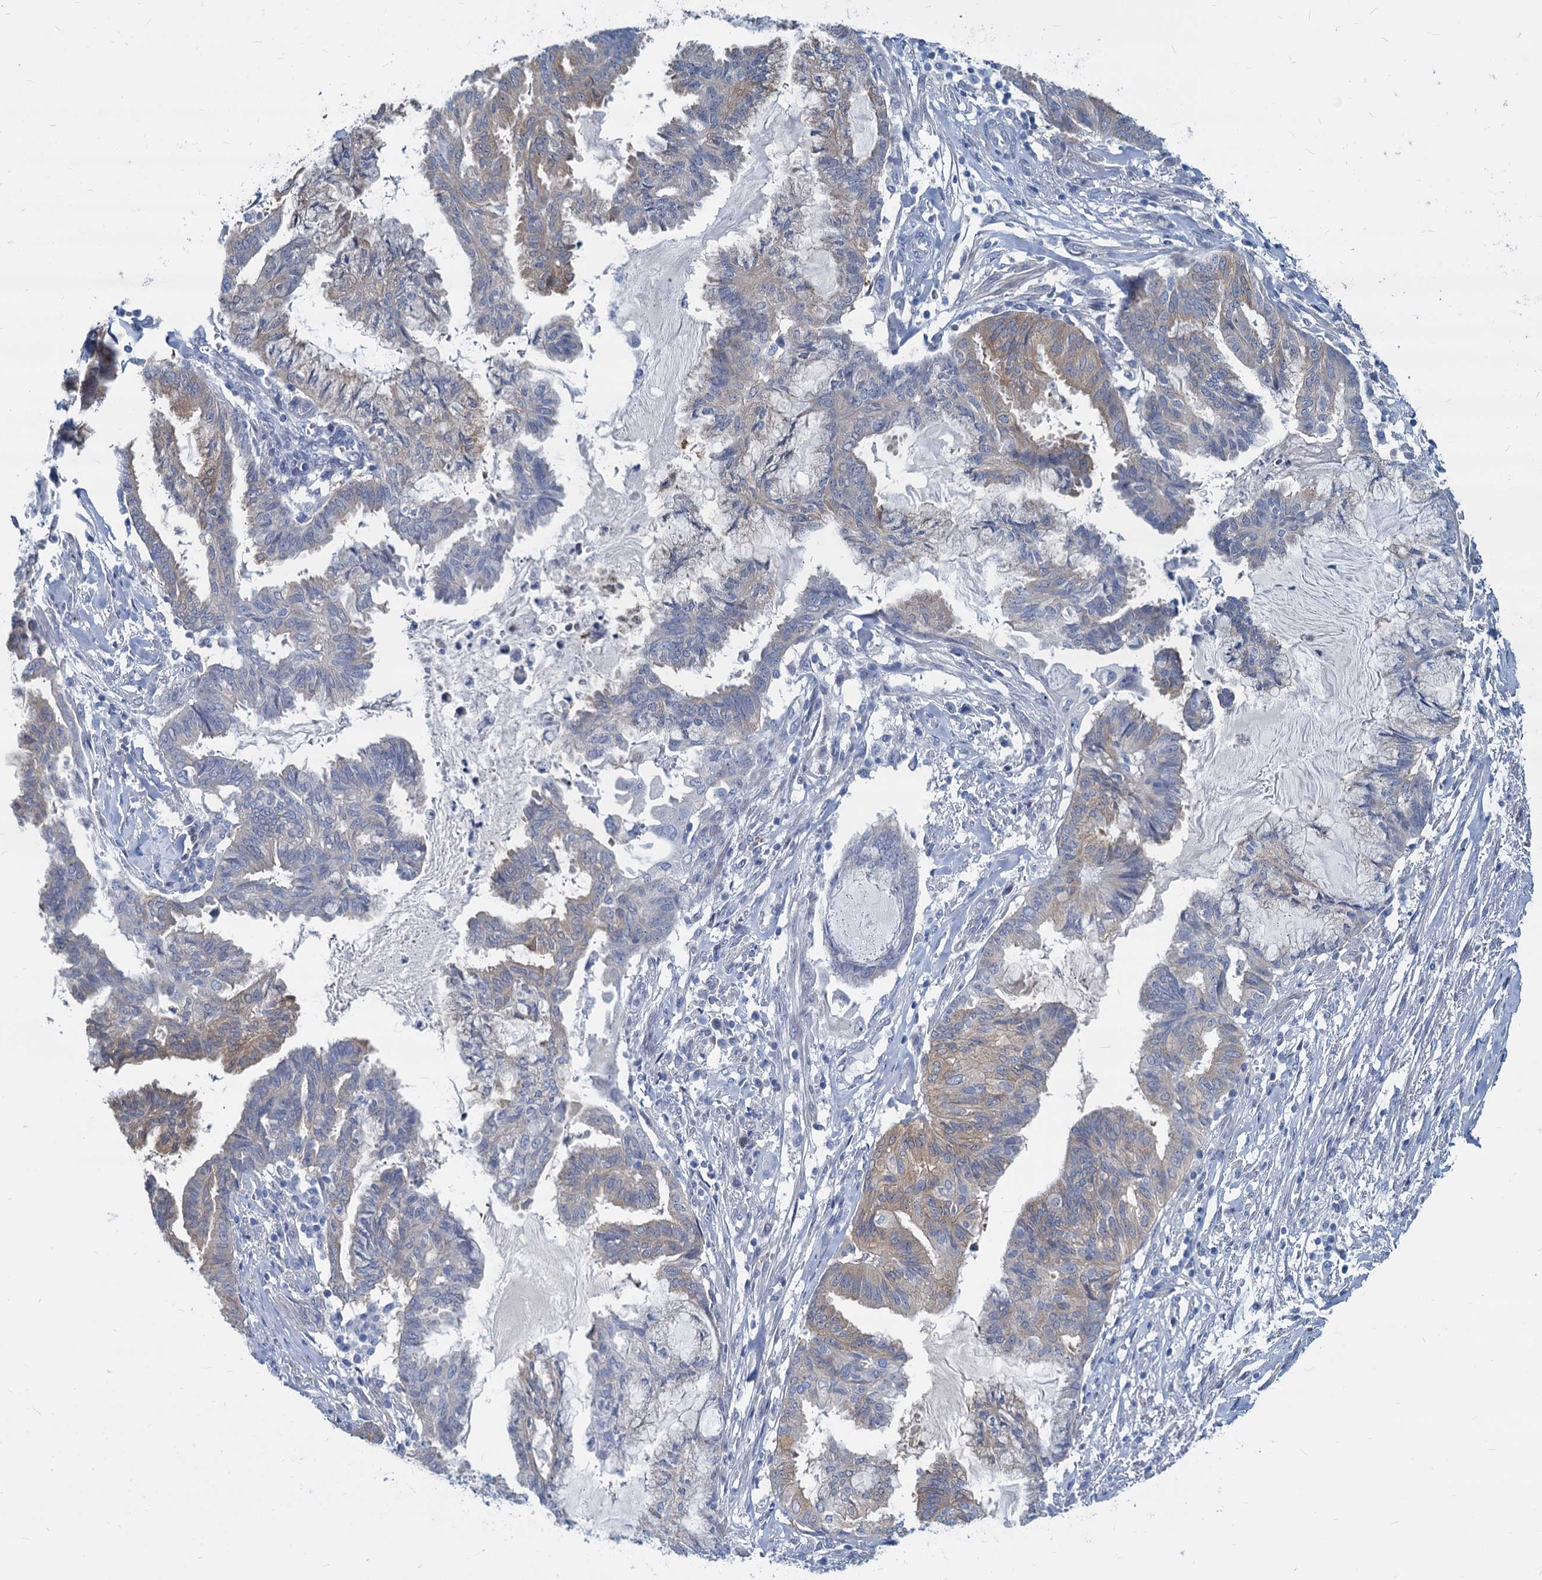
{"staining": {"intensity": "weak", "quantity": "<25%", "location": "cytoplasmic/membranous"}, "tissue": "endometrial cancer", "cell_type": "Tumor cells", "image_type": "cancer", "snomed": [{"axis": "morphology", "description": "Adenocarcinoma, NOS"}, {"axis": "topography", "description": "Endometrium"}], "caption": "This is an IHC micrograph of human endometrial adenocarcinoma. There is no expression in tumor cells.", "gene": "GSTM3", "patient": {"sex": "female", "age": 86}}